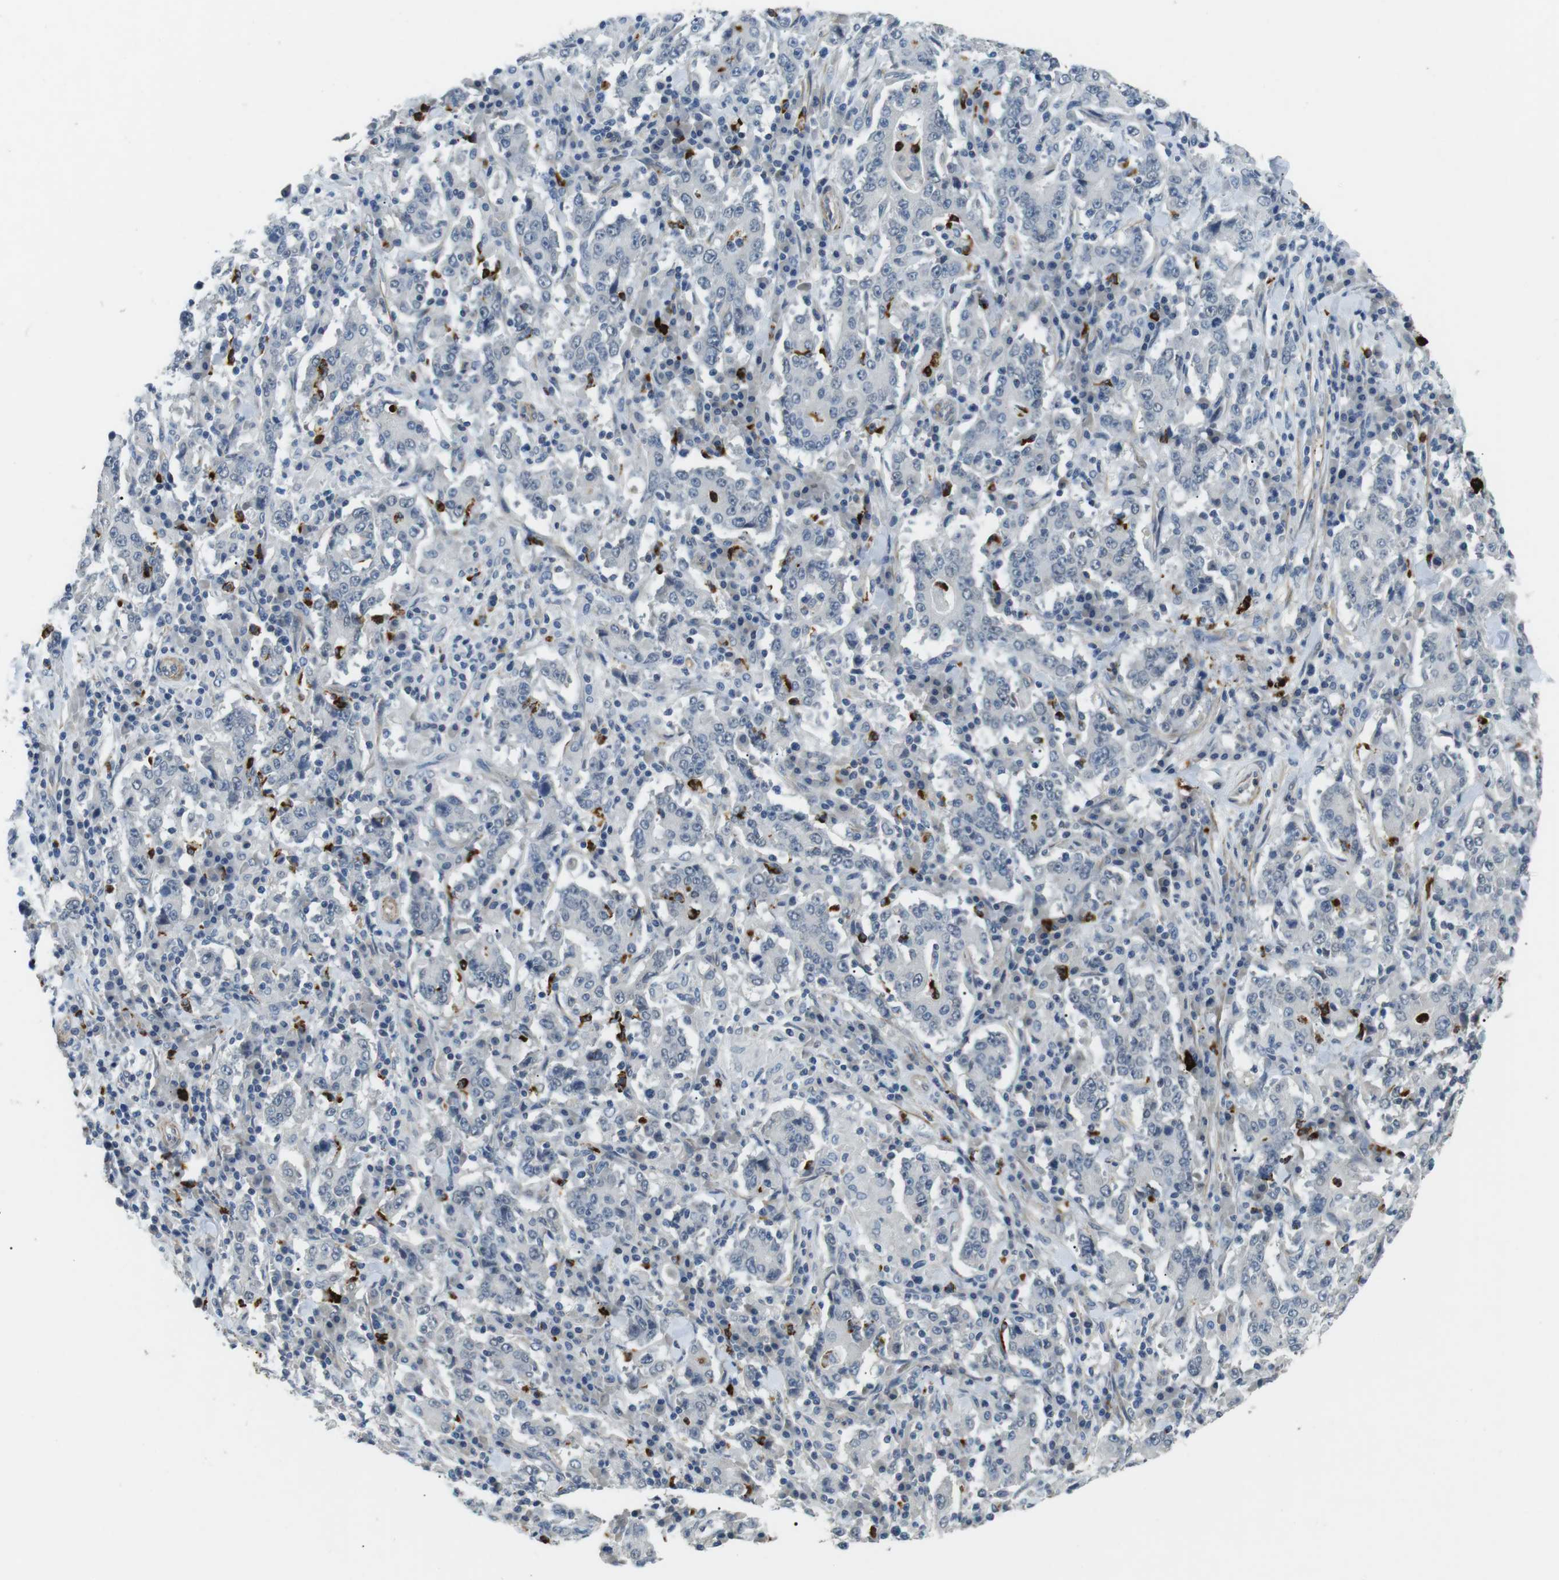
{"staining": {"intensity": "negative", "quantity": "none", "location": "none"}, "tissue": "stomach cancer", "cell_type": "Tumor cells", "image_type": "cancer", "snomed": [{"axis": "morphology", "description": "Normal tissue, NOS"}, {"axis": "morphology", "description": "Adenocarcinoma, NOS"}, {"axis": "topography", "description": "Stomach, upper"}, {"axis": "topography", "description": "Stomach"}], "caption": "The photomicrograph demonstrates no staining of tumor cells in adenocarcinoma (stomach). Nuclei are stained in blue.", "gene": "GZMM", "patient": {"sex": "male", "age": 59}}